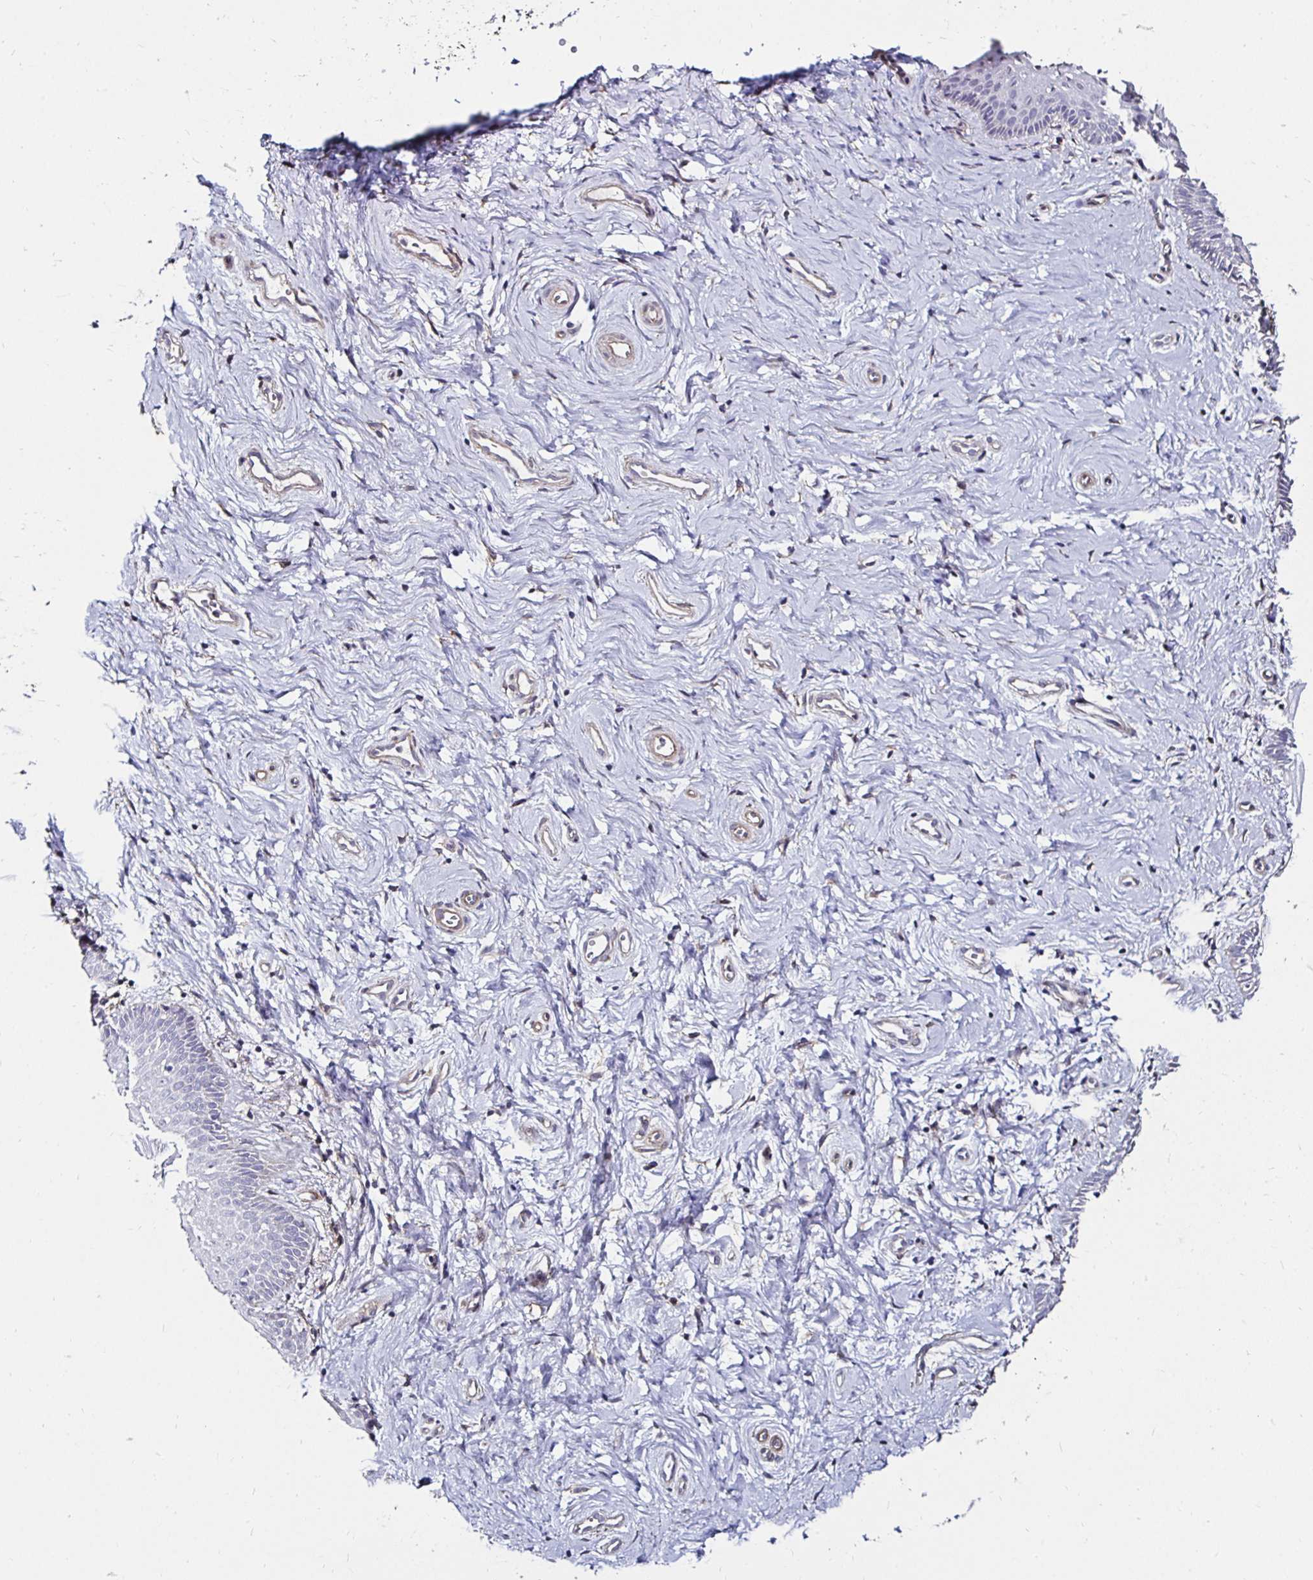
{"staining": {"intensity": "negative", "quantity": "none", "location": "none"}, "tissue": "vagina", "cell_type": "Squamous epithelial cells", "image_type": "normal", "snomed": [{"axis": "morphology", "description": "Normal tissue, NOS"}, {"axis": "topography", "description": "Vagina"}], "caption": "Micrograph shows no significant protein positivity in squamous epithelial cells of normal vagina. Brightfield microscopy of IHC stained with DAB (3,3'-diaminobenzidine) (brown) and hematoxylin (blue), captured at high magnification.", "gene": "ITGB1", "patient": {"sex": "female", "age": 38}}